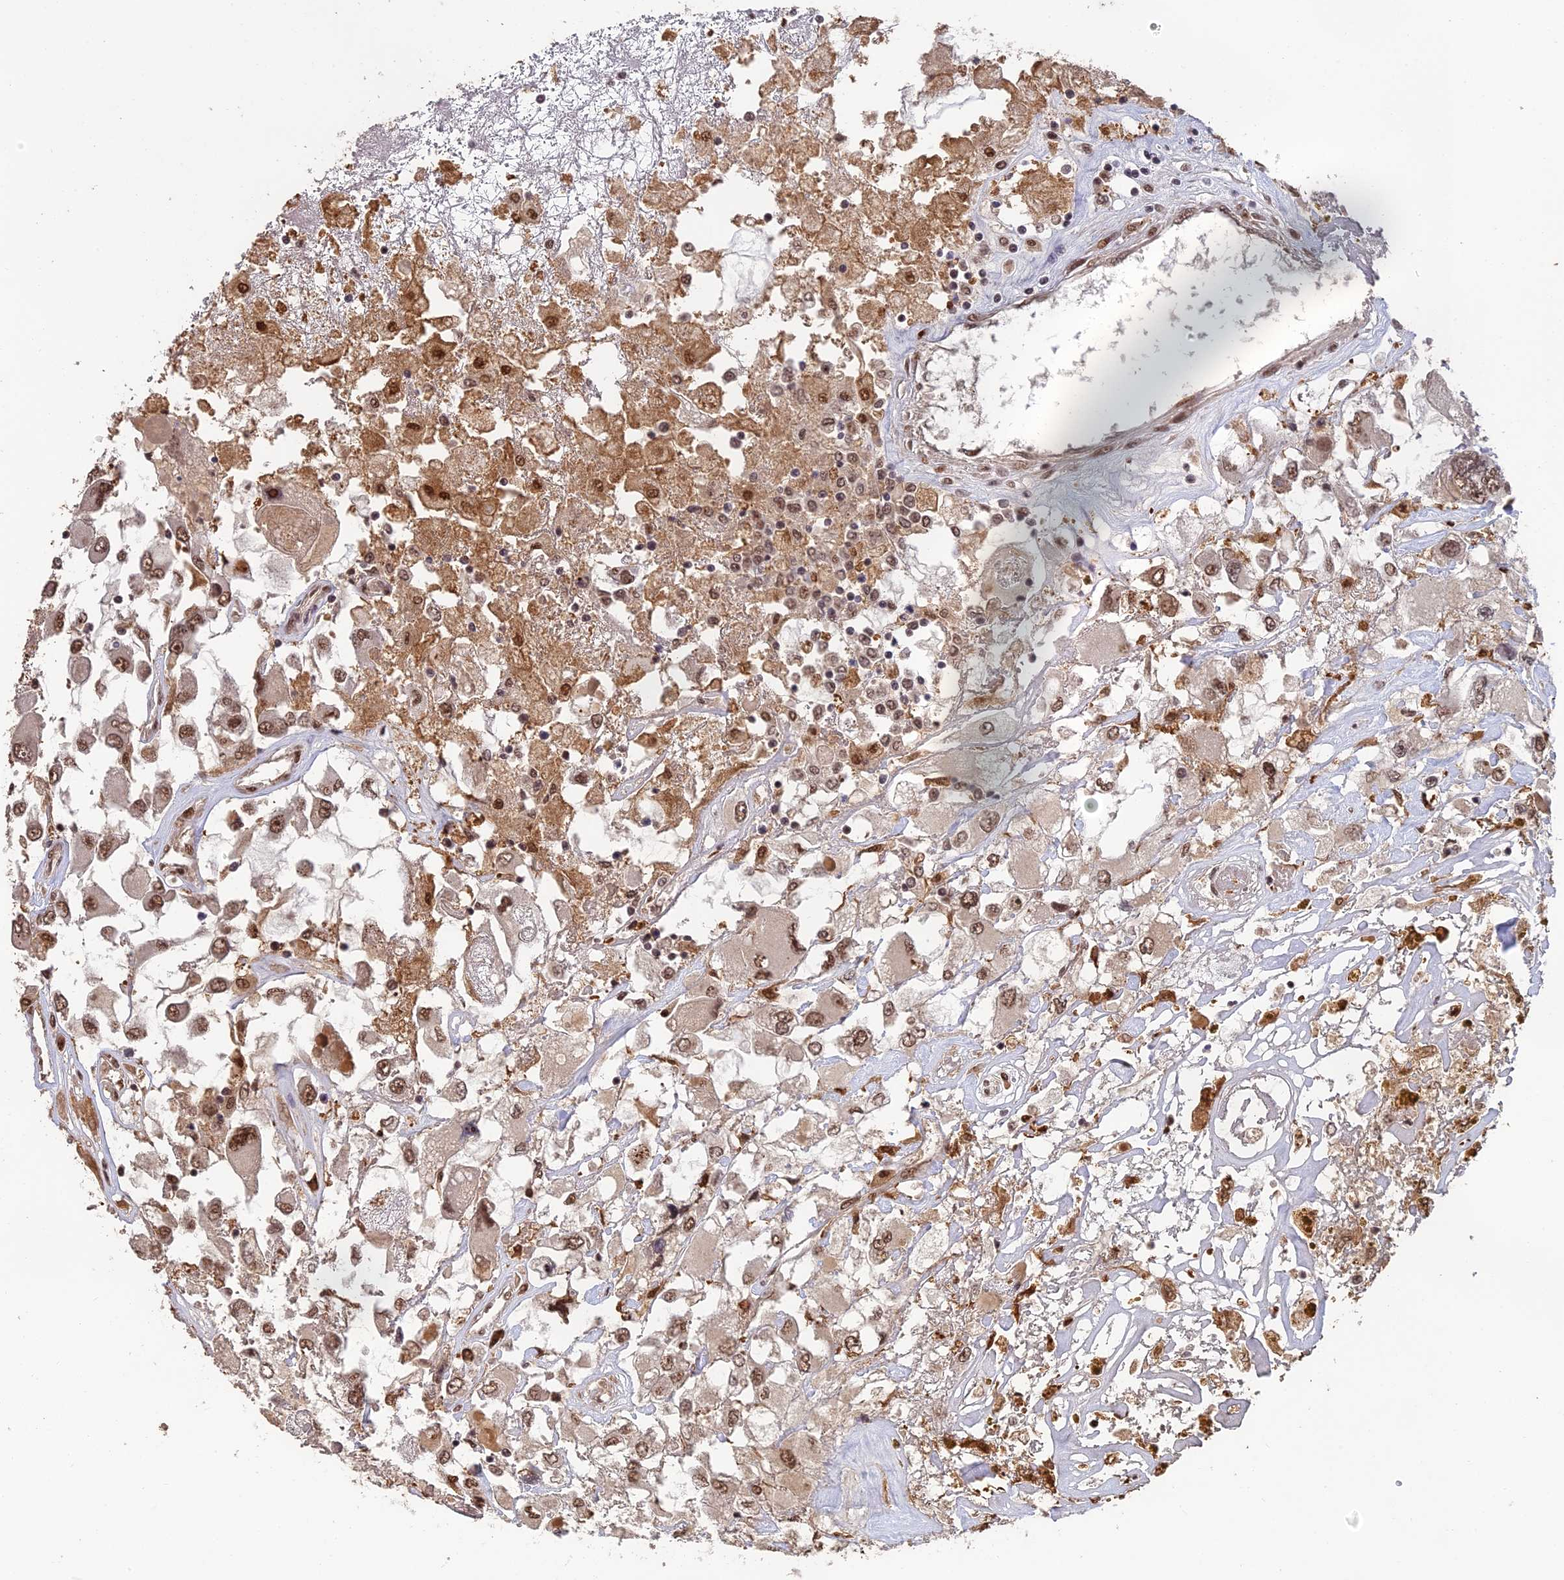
{"staining": {"intensity": "moderate", "quantity": ">75%", "location": "nuclear"}, "tissue": "renal cancer", "cell_type": "Tumor cells", "image_type": "cancer", "snomed": [{"axis": "morphology", "description": "Adenocarcinoma, NOS"}, {"axis": "topography", "description": "Kidney"}], "caption": "Renal cancer (adenocarcinoma) stained for a protein exhibits moderate nuclear positivity in tumor cells. Nuclei are stained in blue.", "gene": "OSBPL1A", "patient": {"sex": "female", "age": 52}}